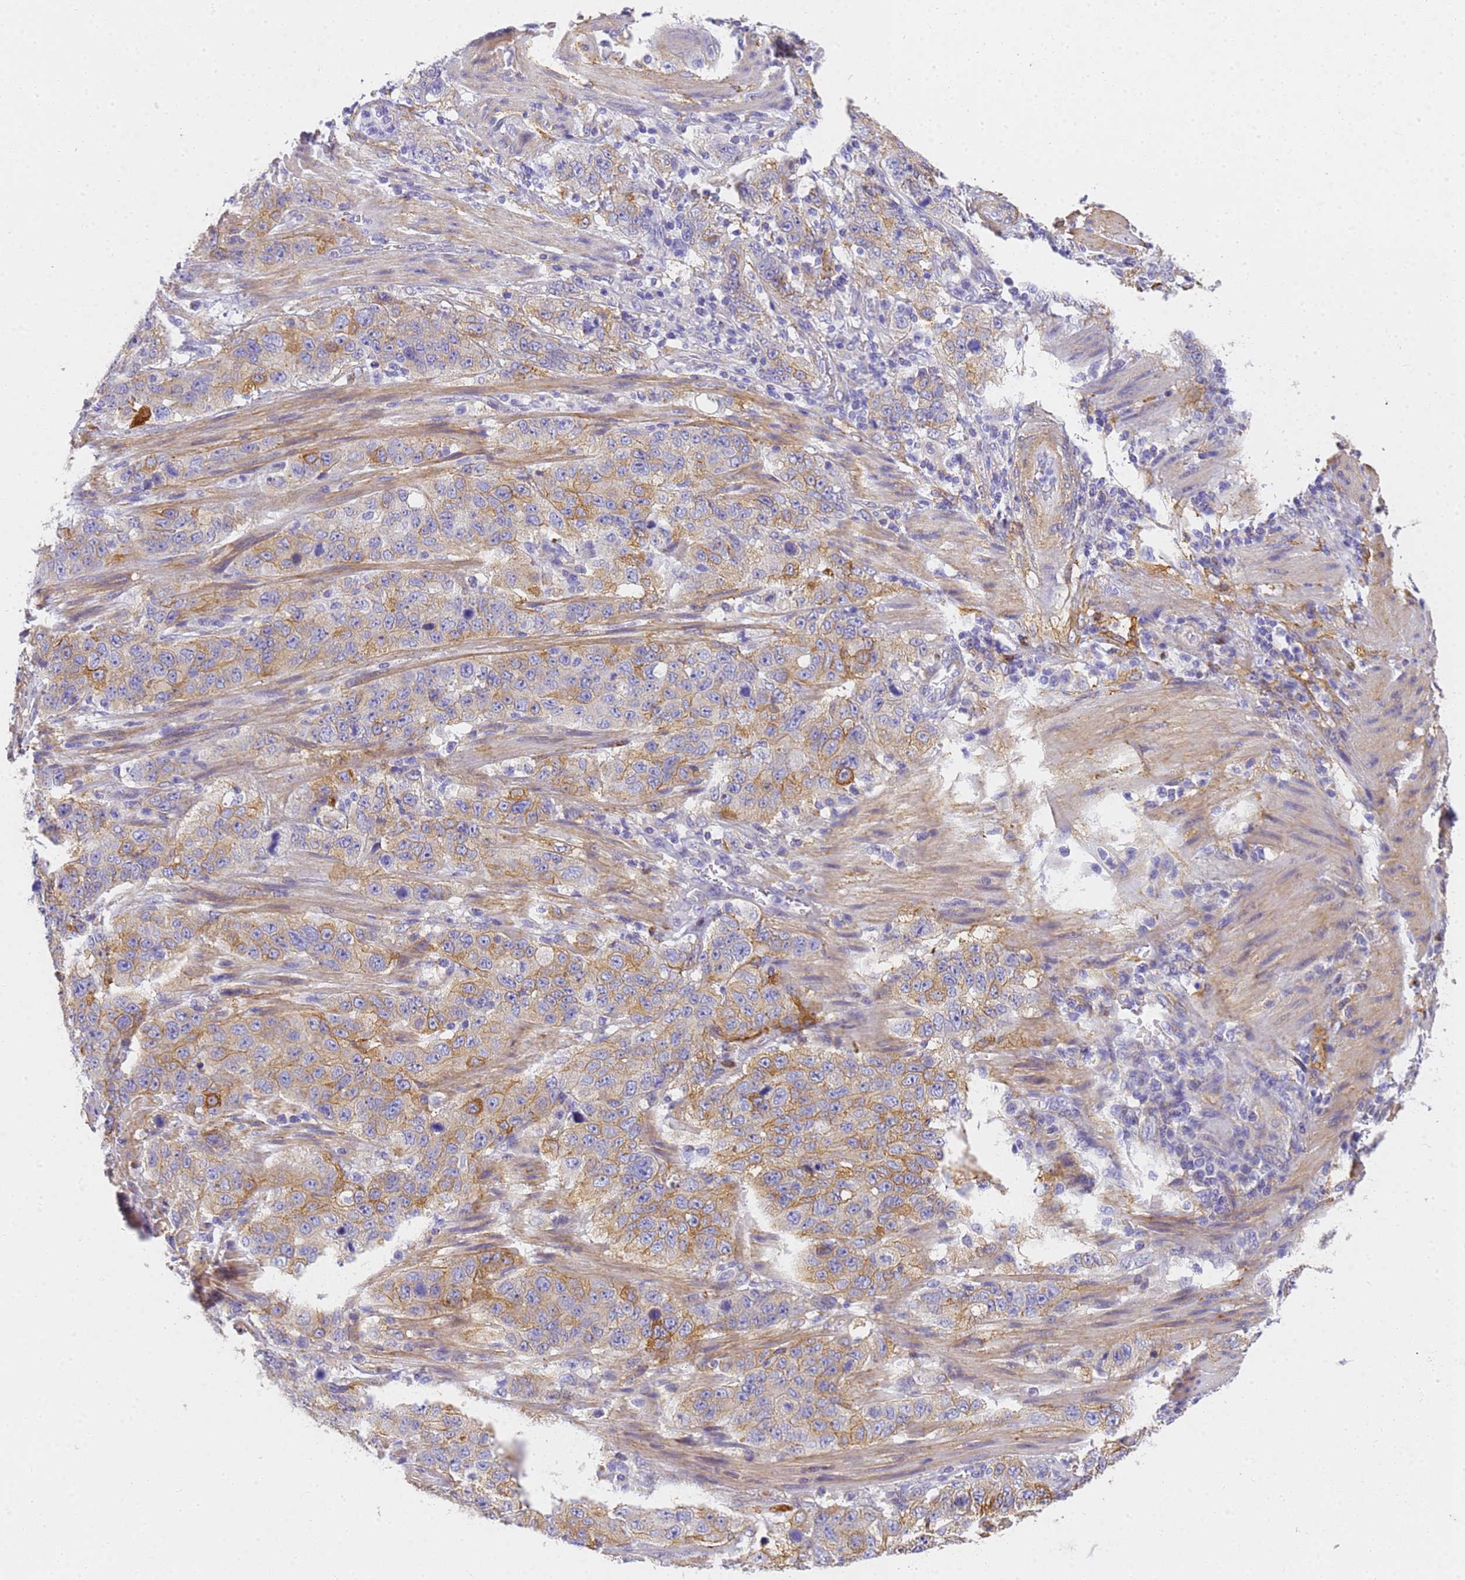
{"staining": {"intensity": "moderate", "quantity": "25%-75%", "location": "cytoplasmic/membranous"}, "tissue": "stomach cancer", "cell_type": "Tumor cells", "image_type": "cancer", "snomed": [{"axis": "morphology", "description": "Adenocarcinoma, NOS"}, {"axis": "topography", "description": "Stomach"}], "caption": "Stomach cancer (adenocarcinoma) stained with IHC displays moderate cytoplasmic/membranous expression in approximately 25%-75% of tumor cells.", "gene": "MVB12A", "patient": {"sex": "male", "age": 48}}